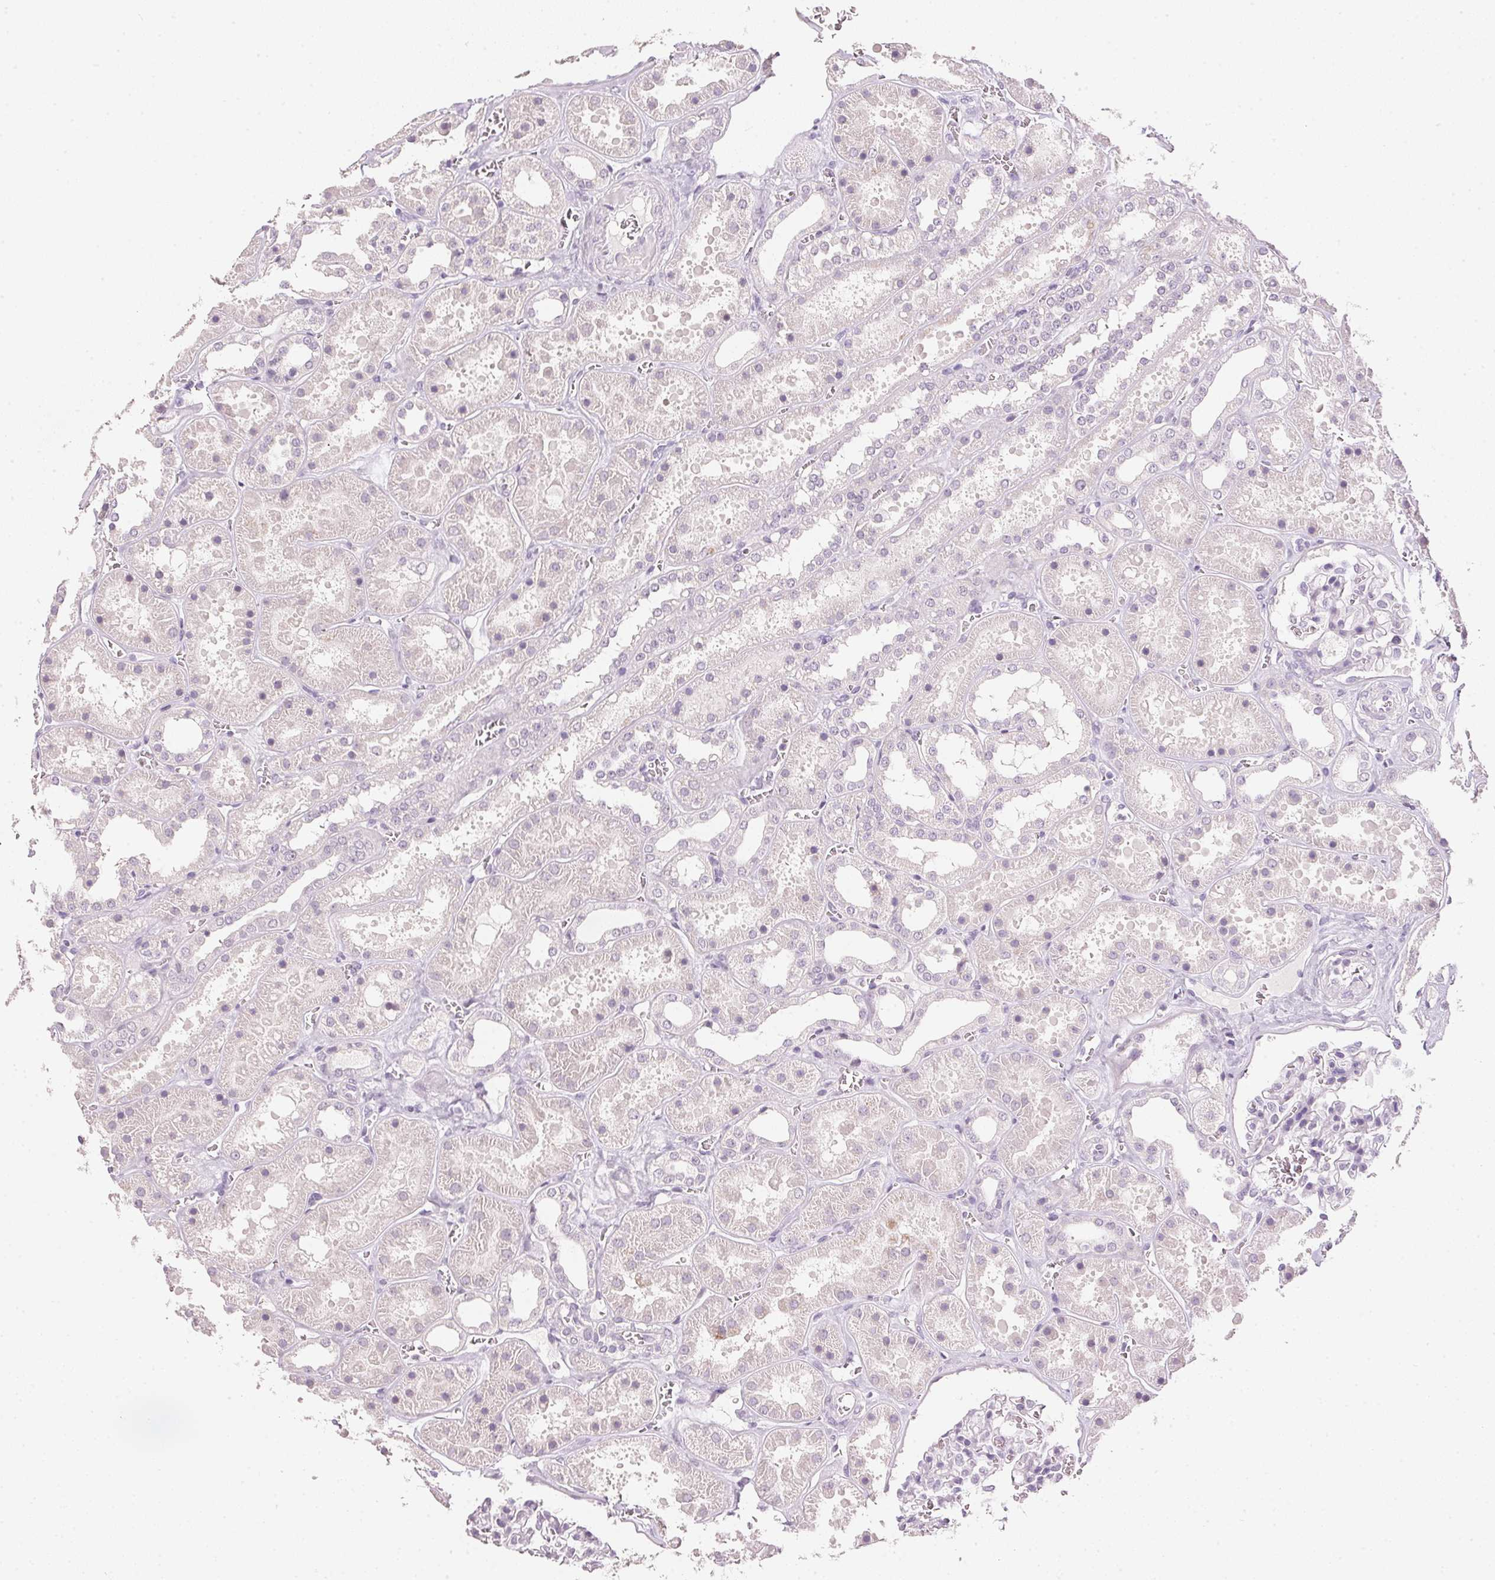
{"staining": {"intensity": "negative", "quantity": "none", "location": "none"}, "tissue": "kidney", "cell_type": "Cells in glomeruli", "image_type": "normal", "snomed": [{"axis": "morphology", "description": "Normal tissue, NOS"}, {"axis": "topography", "description": "Kidney"}], "caption": "Cells in glomeruli show no significant protein positivity in normal kidney. Nuclei are stained in blue.", "gene": "IGFBP1", "patient": {"sex": "female", "age": 41}}